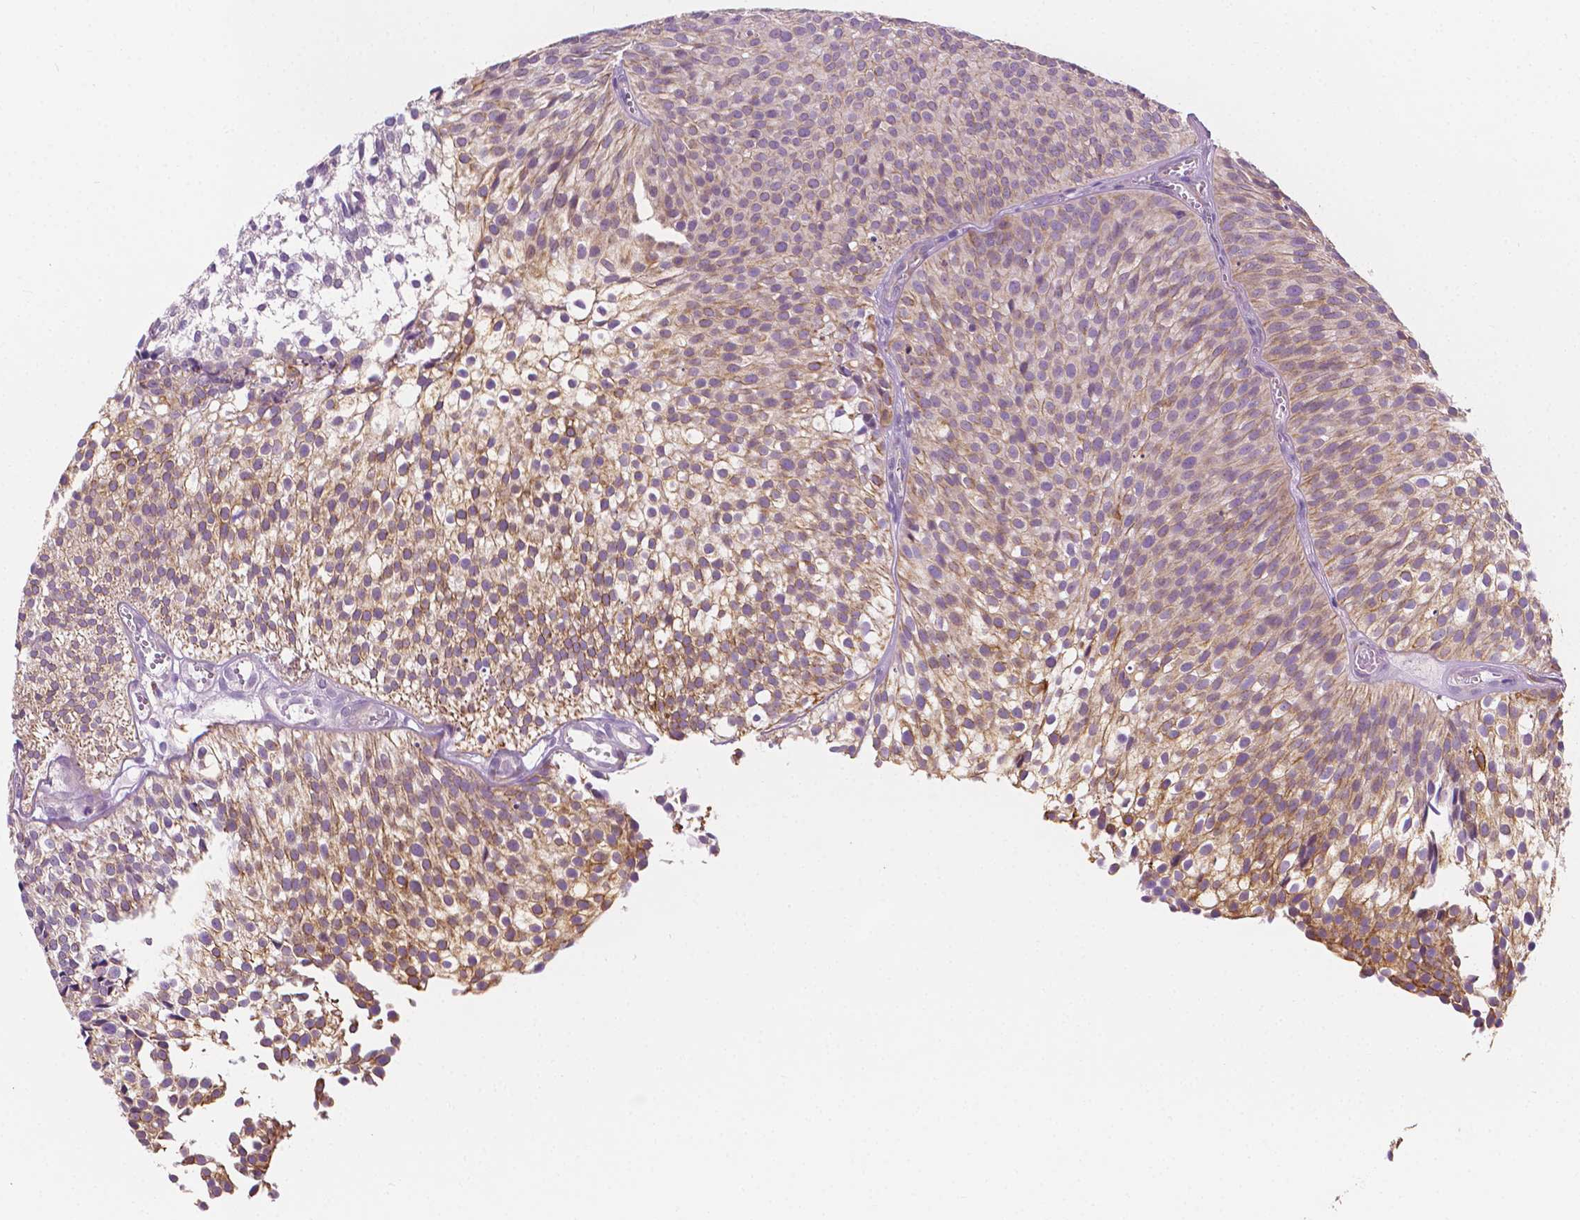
{"staining": {"intensity": "moderate", "quantity": ">75%", "location": "cytoplasmic/membranous"}, "tissue": "urothelial cancer", "cell_type": "Tumor cells", "image_type": "cancer", "snomed": [{"axis": "morphology", "description": "Urothelial carcinoma, Low grade"}, {"axis": "topography", "description": "Urinary bladder"}], "caption": "Urothelial cancer was stained to show a protein in brown. There is medium levels of moderate cytoplasmic/membranous positivity in approximately >75% of tumor cells.", "gene": "EPPK1", "patient": {"sex": "male", "age": 91}}